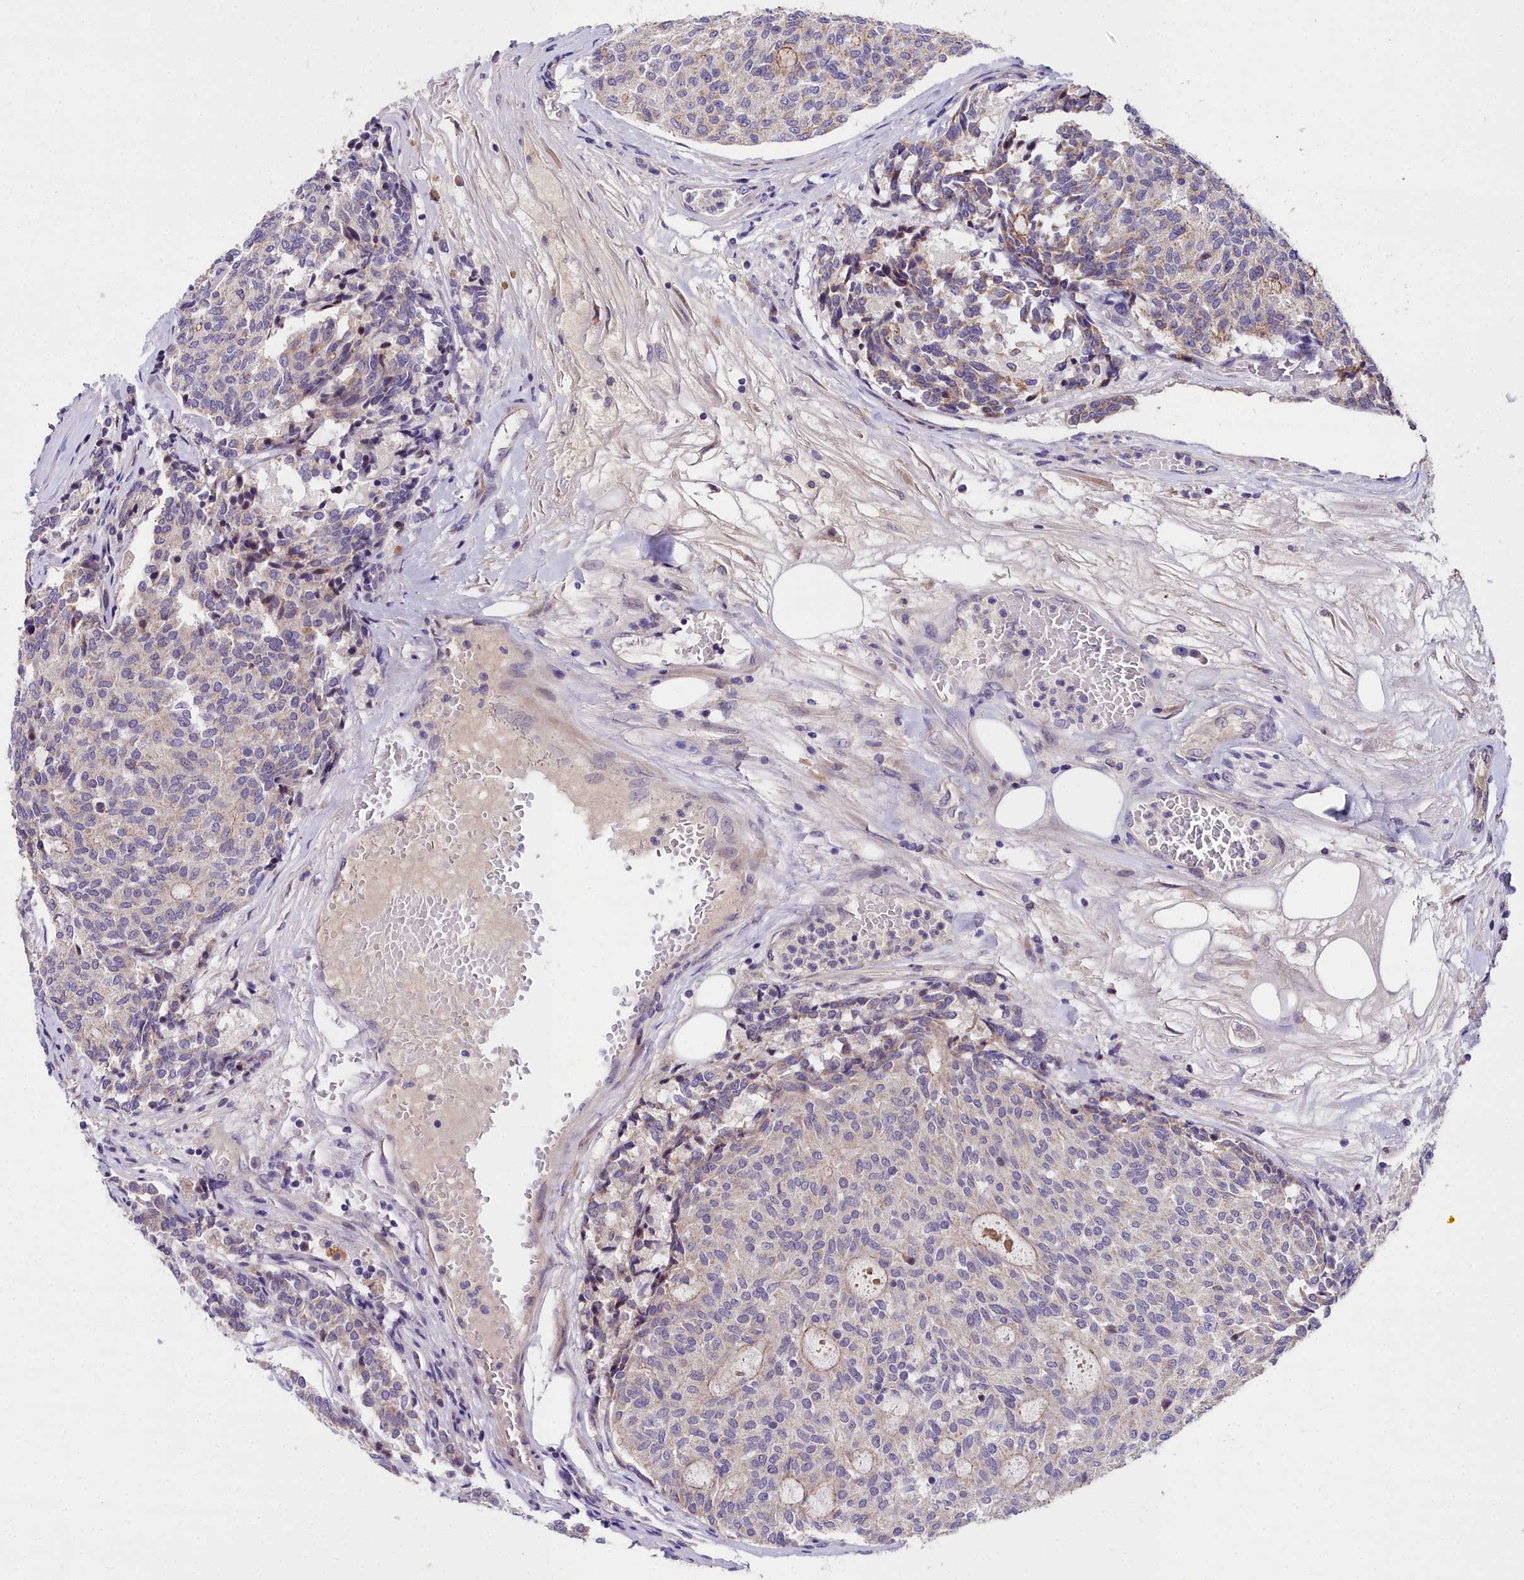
{"staining": {"intensity": "weak", "quantity": "<25%", "location": "cytoplasmic/membranous"}, "tissue": "carcinoid", "cell_type": "Tumor cells", "image_type": "cancer", "snomed": [{"axis": "morphology", "description": "Carcinoid, malignant, NOS"}, {"axis": "topography", "description": "Pancreas"}], "caption": "There is no significant staining in tumor cells of carcinoid. Nuclei are stained in blue.", "gene": "NT5M", "patient": {"sex": "female", "age": 54}}